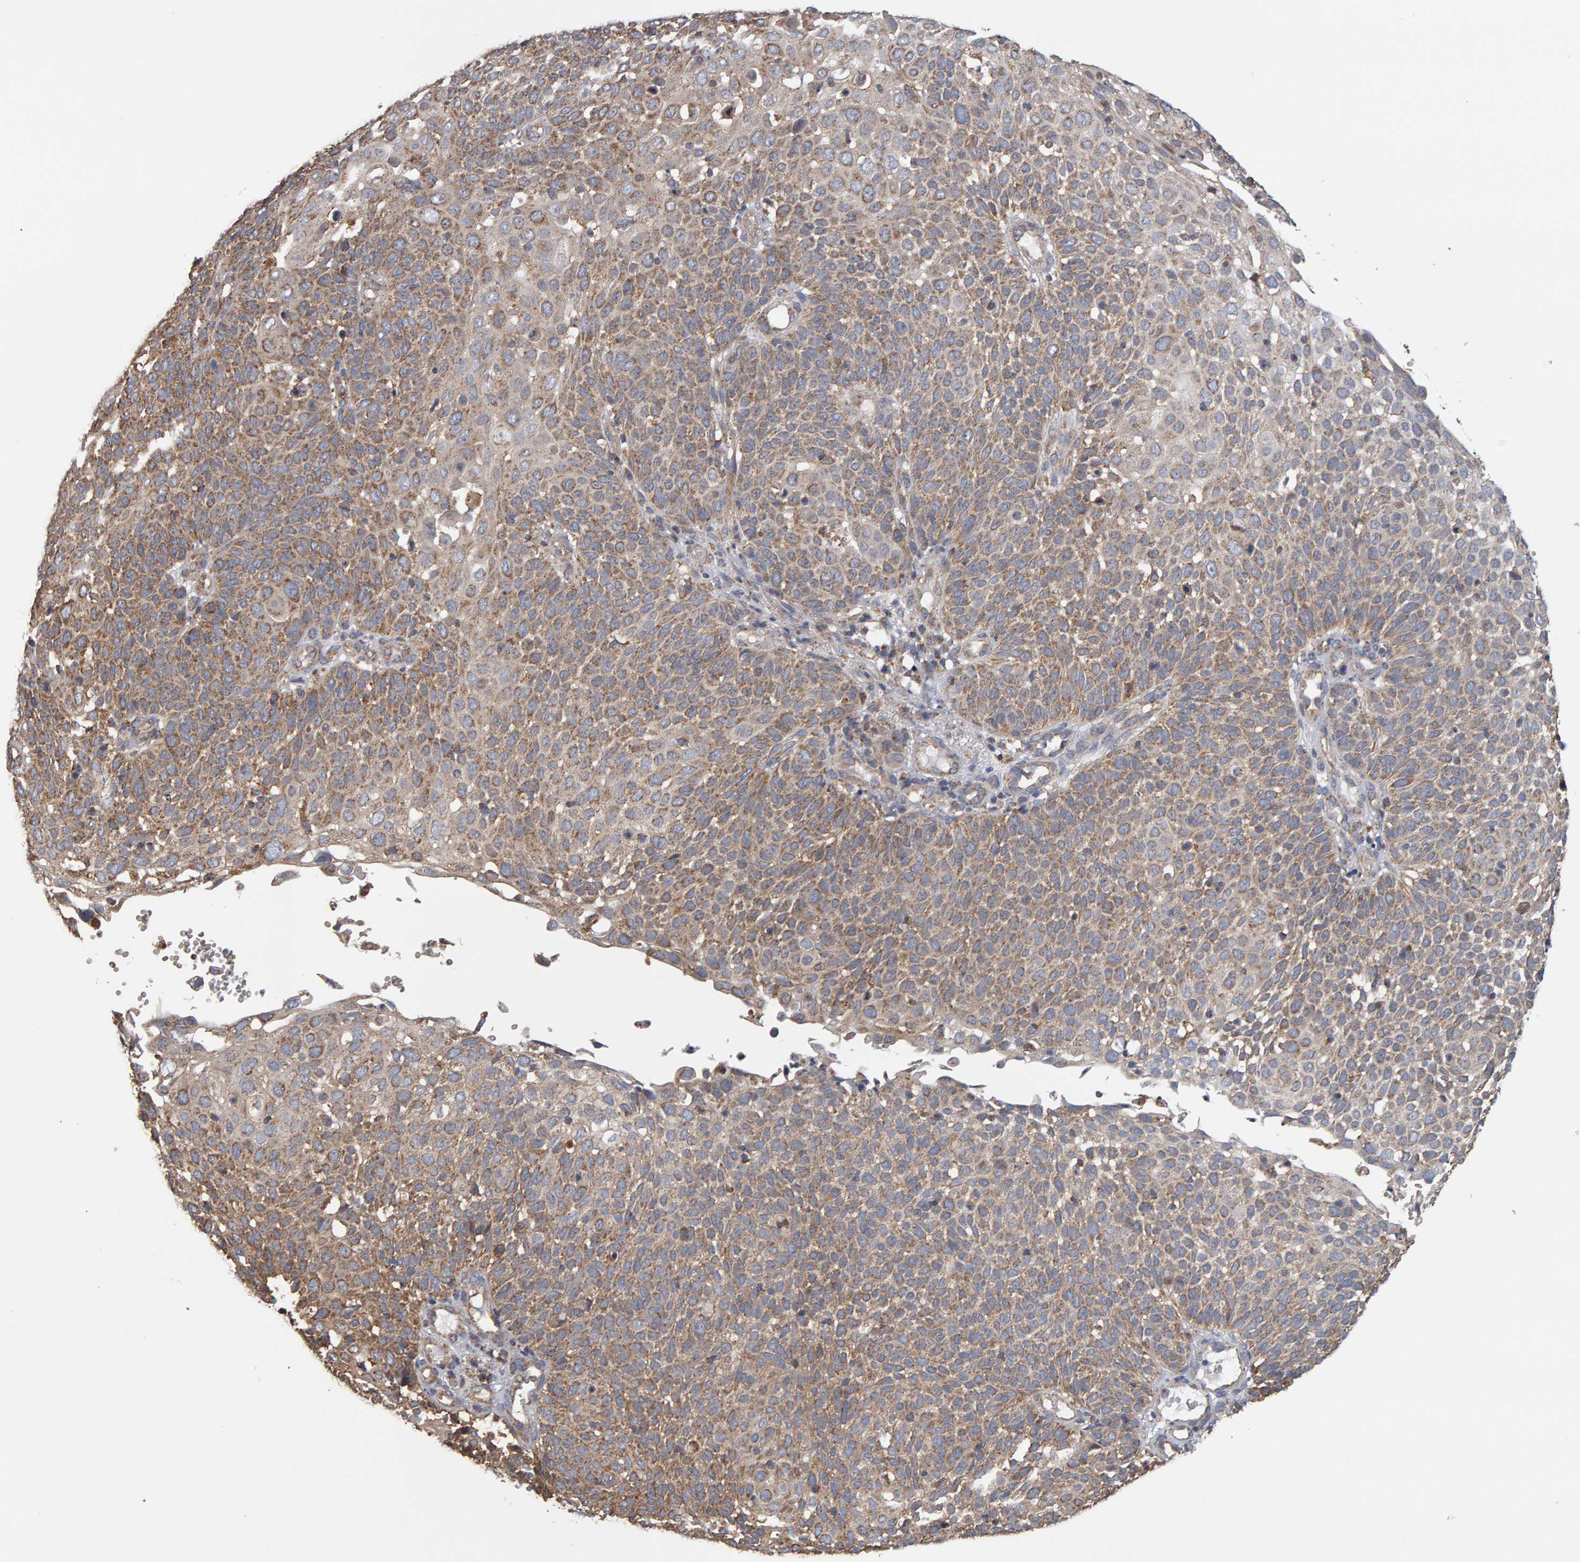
{"staining": {"intensity": "moderate", "quantity": "25%-75%", "location": "cytoplasmic/membranous"}, "tissue": "cervical cancer", "cell_type": "Tumor cells", "image_type": "cancer", "snomed": [{"axis": "morphology", "description": "Squamous cell carcinoma, NOS"}, {"axis": "topography", "description": "Cervix"}], "caption": "This photomicrograph exhibits cervical squamous cell carcinoma stained with IHC to label a protein in brown. The cytoplasmic/membranous of tumor cells show moderate positivity for the protein. Nuclei are counter-stained blue.", "gene": "TOM1L1", "patient": {"sex": "female", "age": 74}}